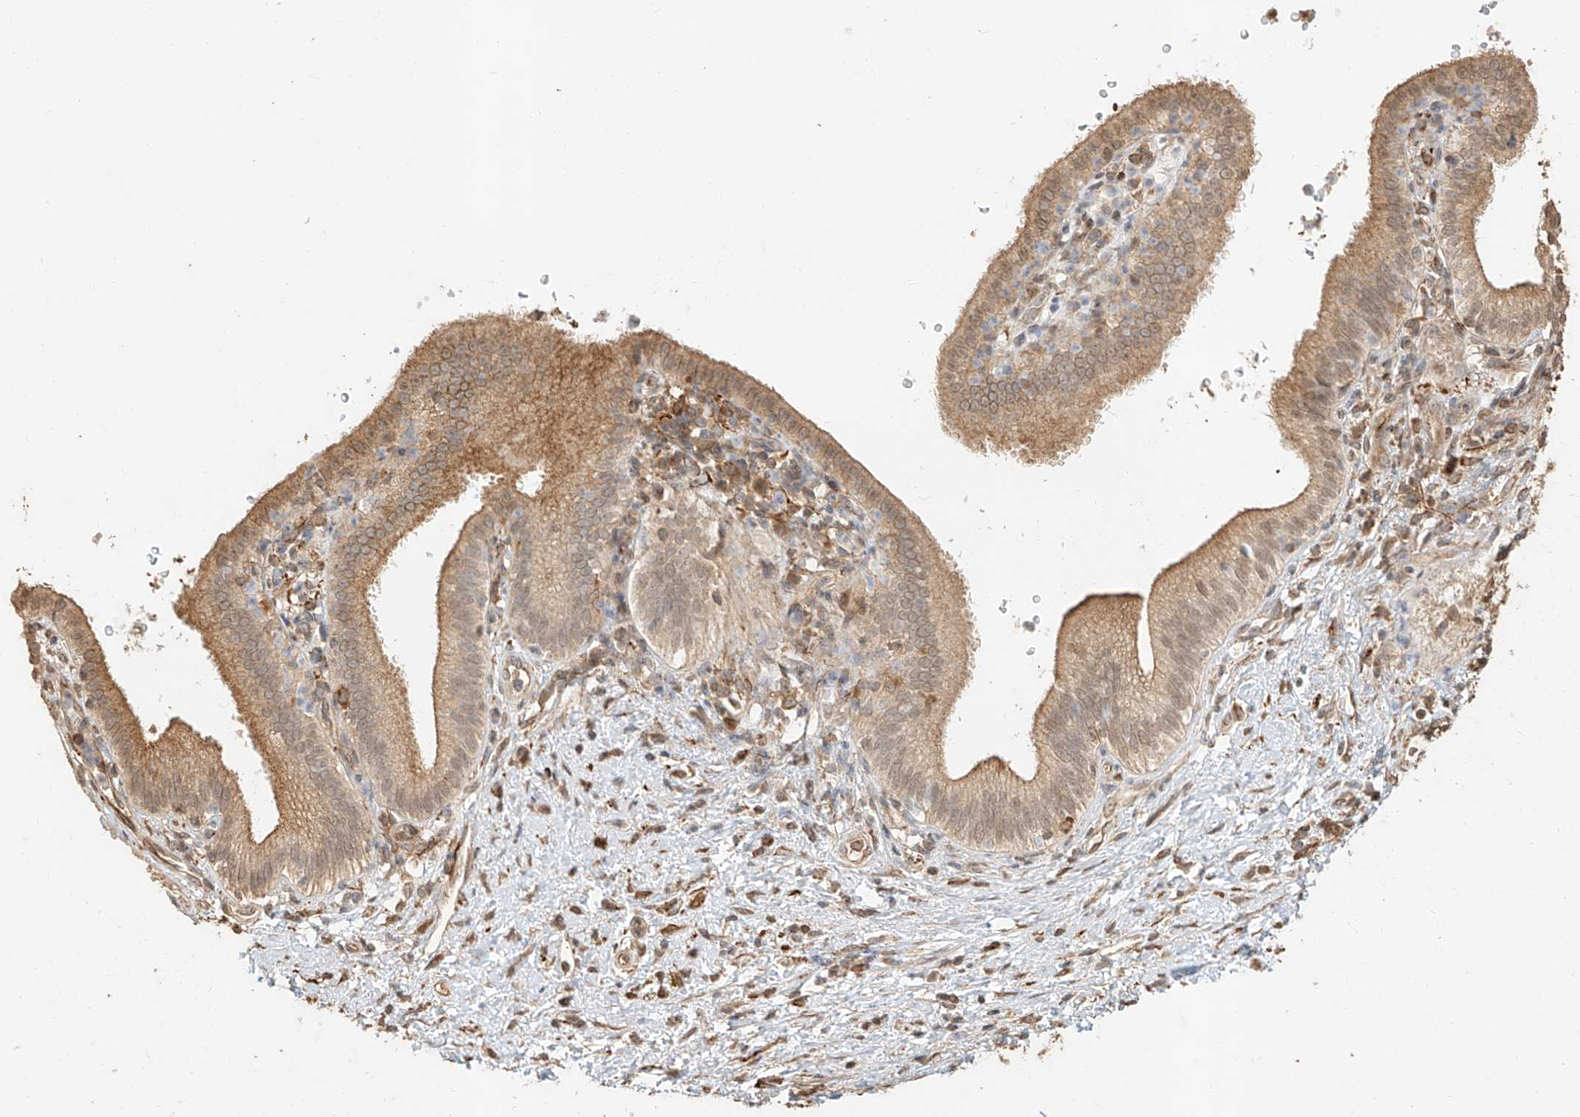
{"staining": {"intensity": "moderate", "quantity": ">75%", "location": "cytoplasmic/membranous"}, "tissue": "pancreatic cancer", "cell_type": "Tumor cells", "image_type": "cancer", "snomed": [{"axis": "morphology", "description": "Adenocarcinoma, NOS"}, {"axis": "topography", "description": "Pancreas"}], "caption": "This is an image of immunohistochemistry staining of pancreatic cancer (adenocarcinoma), which shows moderate staining in the cytoplasmic/membranous of tumor cells.", "gene": "NAP1L1", "patient": {"sex": "female", "age": 73}}